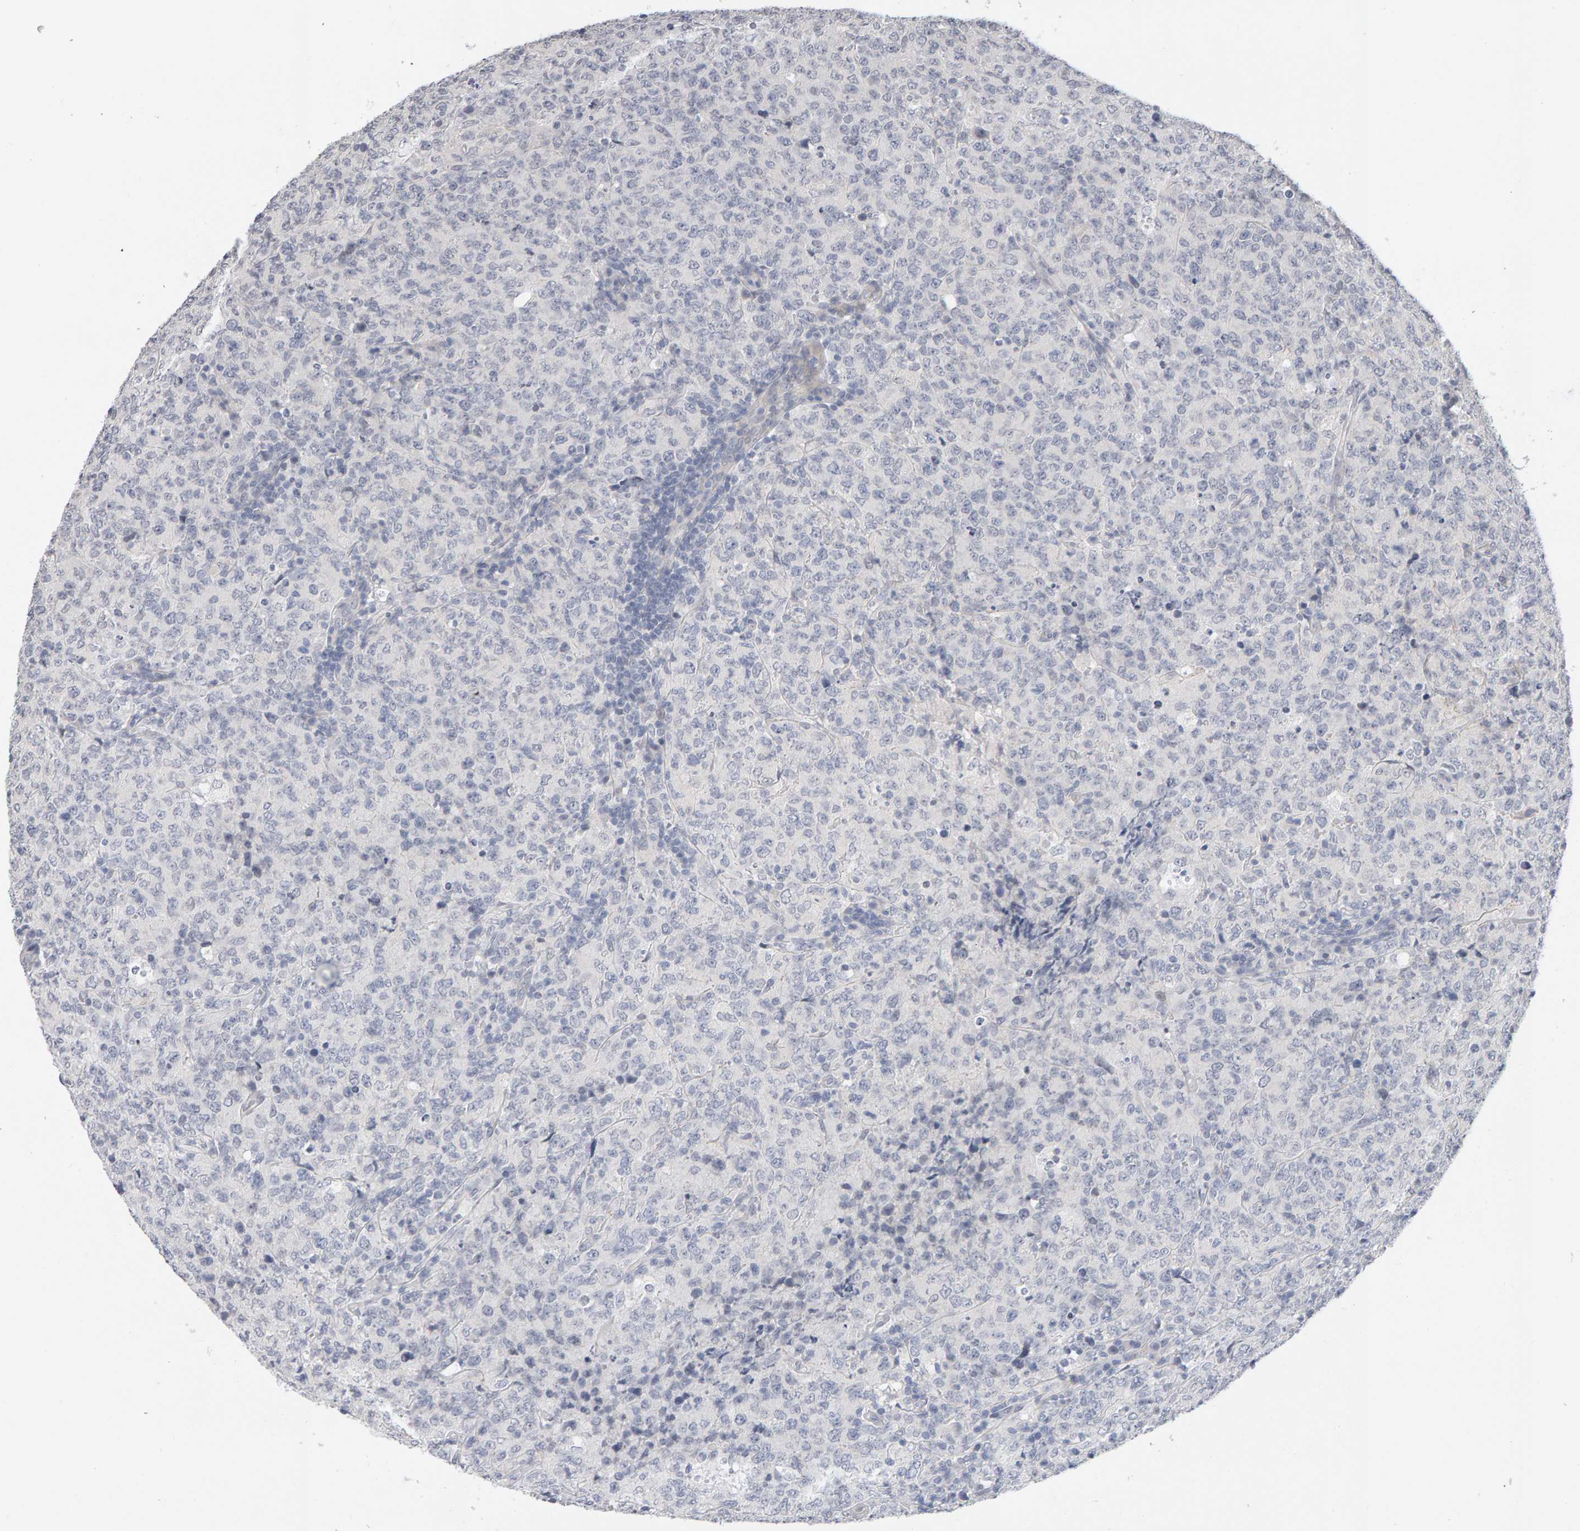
{"staining": {"intensity": "negative", "quantity": "none", "location": "none"}, "tissue": "lymphoma", "cell_type": "Tumor cells", "image_type": "cancer", "snomed": [{"axis": "morphology", "description": "Malignant lymphoma, non-Hodgkin's type, High grade"}, {"axis": "topography", "description": "Tonsil"}], "caption": "Protein analysis of high-grade malignant lymphoma, non-Hodgkin's type shows no significant staining in tumor cells.", "gene": "HNF4A", "patient": {"sex": "female", "age": 36}}